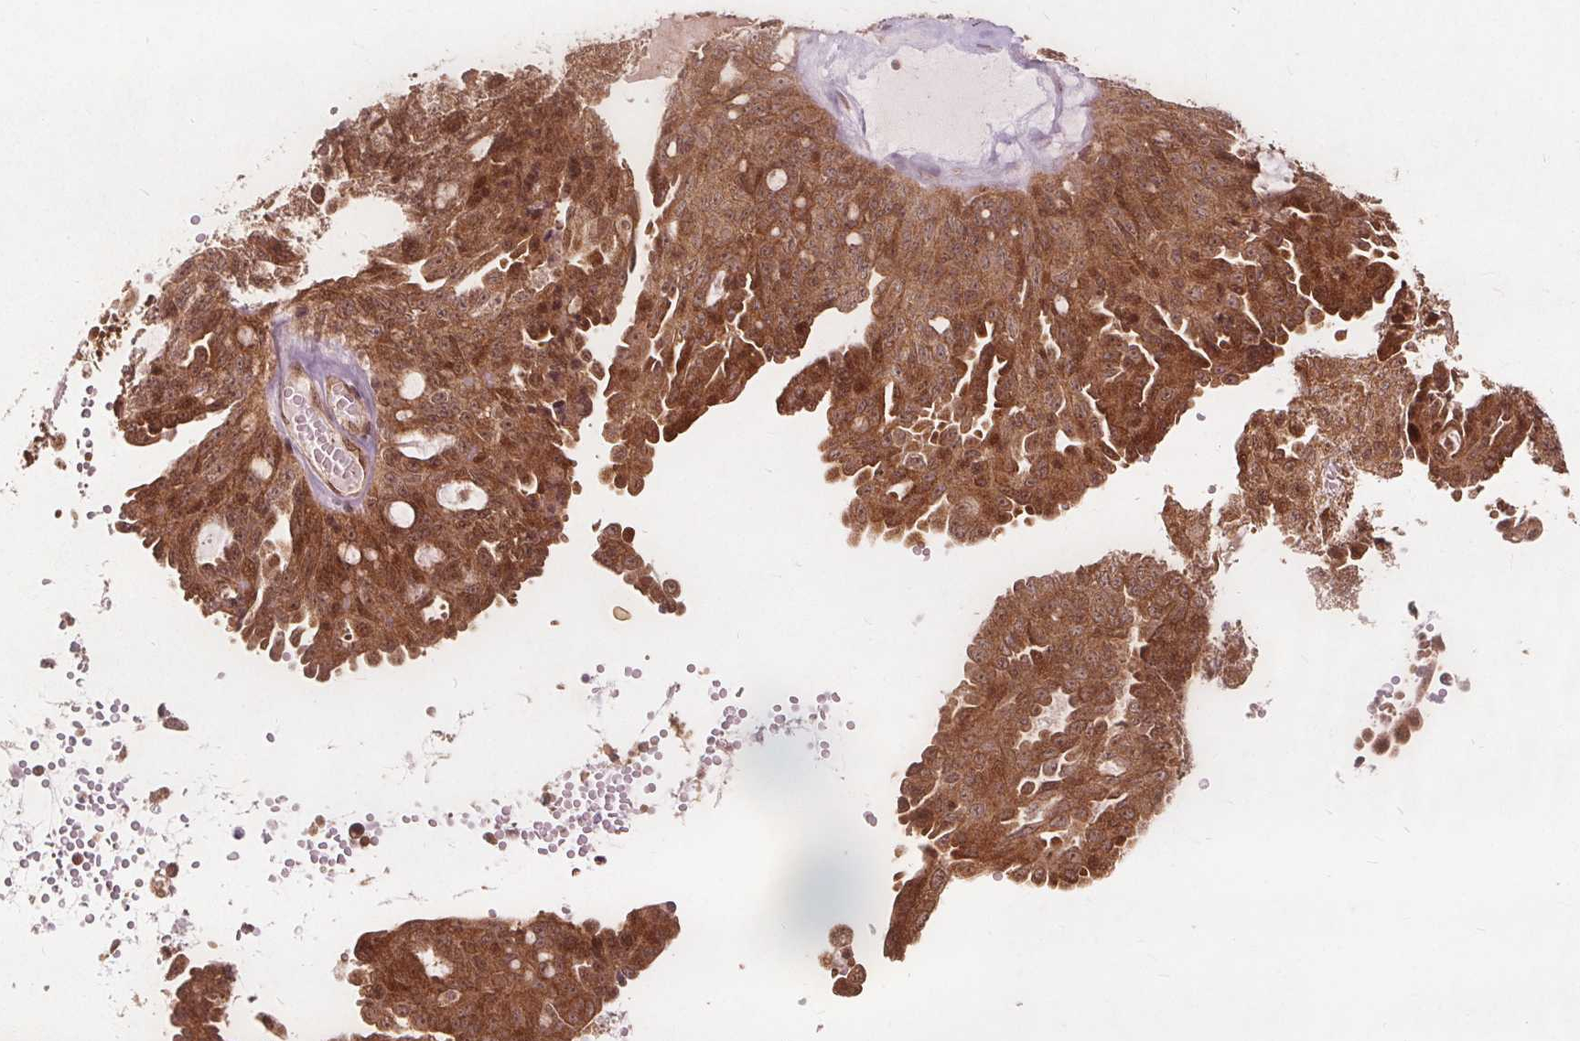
{"staining": {"intensity": "strong", "quantity": ">75%", "location": "cytoplasmic/membranous,nuclear"}, "tissue": "ovarian cancer", "cell_type": "Tumor cells", "image_type": "cancer", "snomed": [{"axis": "morphology", "description": "Cystadenocarcinoma, serous, NOS"}, {"axis": "topography", "description": "Ovary"}], "caption": "This is a micrograph of immunohistochemistry (IHC) staining of serous cystadenocarcinoma (ovarian), which shows strong positivity in the cytoplasmic/membranous and nuclear of tumor cells.", "gene": "PPP1CB", "patient": {"sex": "female", "age": 71}}